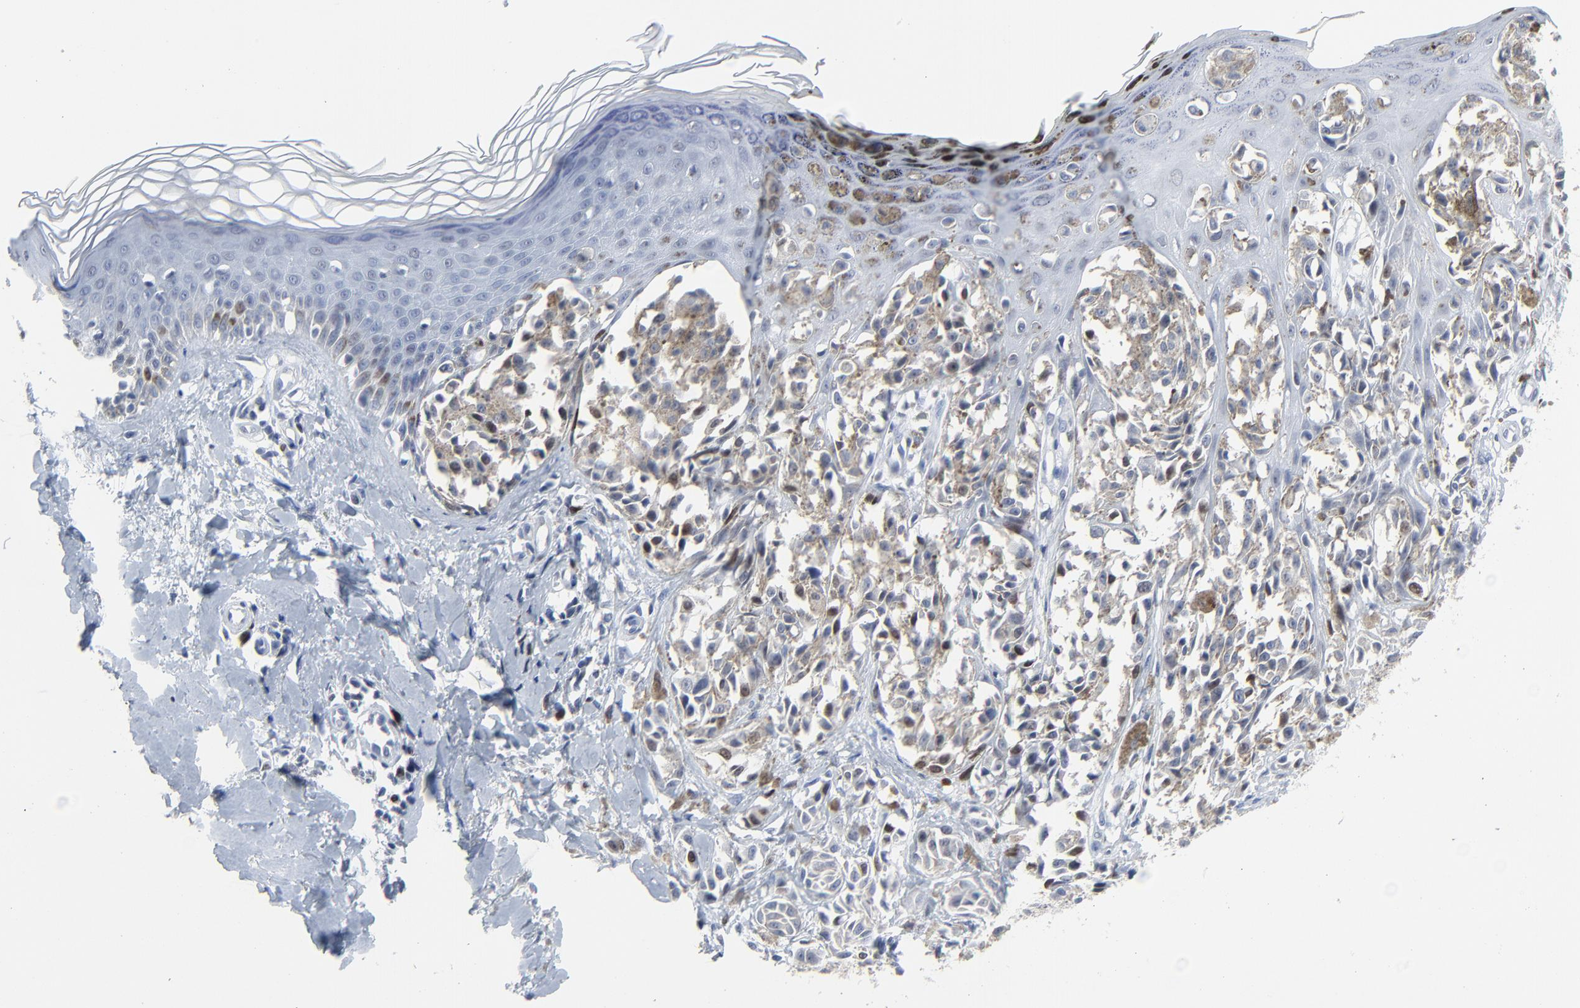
{"staining": {"intensity": "moderate", "quantity": "<25%", "location": "nuclear"}, "tissue": "melanoma", "cell_type": "Tumor cells", "image_type": "cancer", "snomed": [{"axis": "morphology", "description": "Malignant melanoma, NOS"}, {"axis": "topography", "description": "Skin"}], "caption": "IHC of melanoma exhibits low levels of moderate nuclear staining in approximately <25% of tumor cells.", "gene": "BIRC3", "patient": {"sex": "female", "age": 38}}